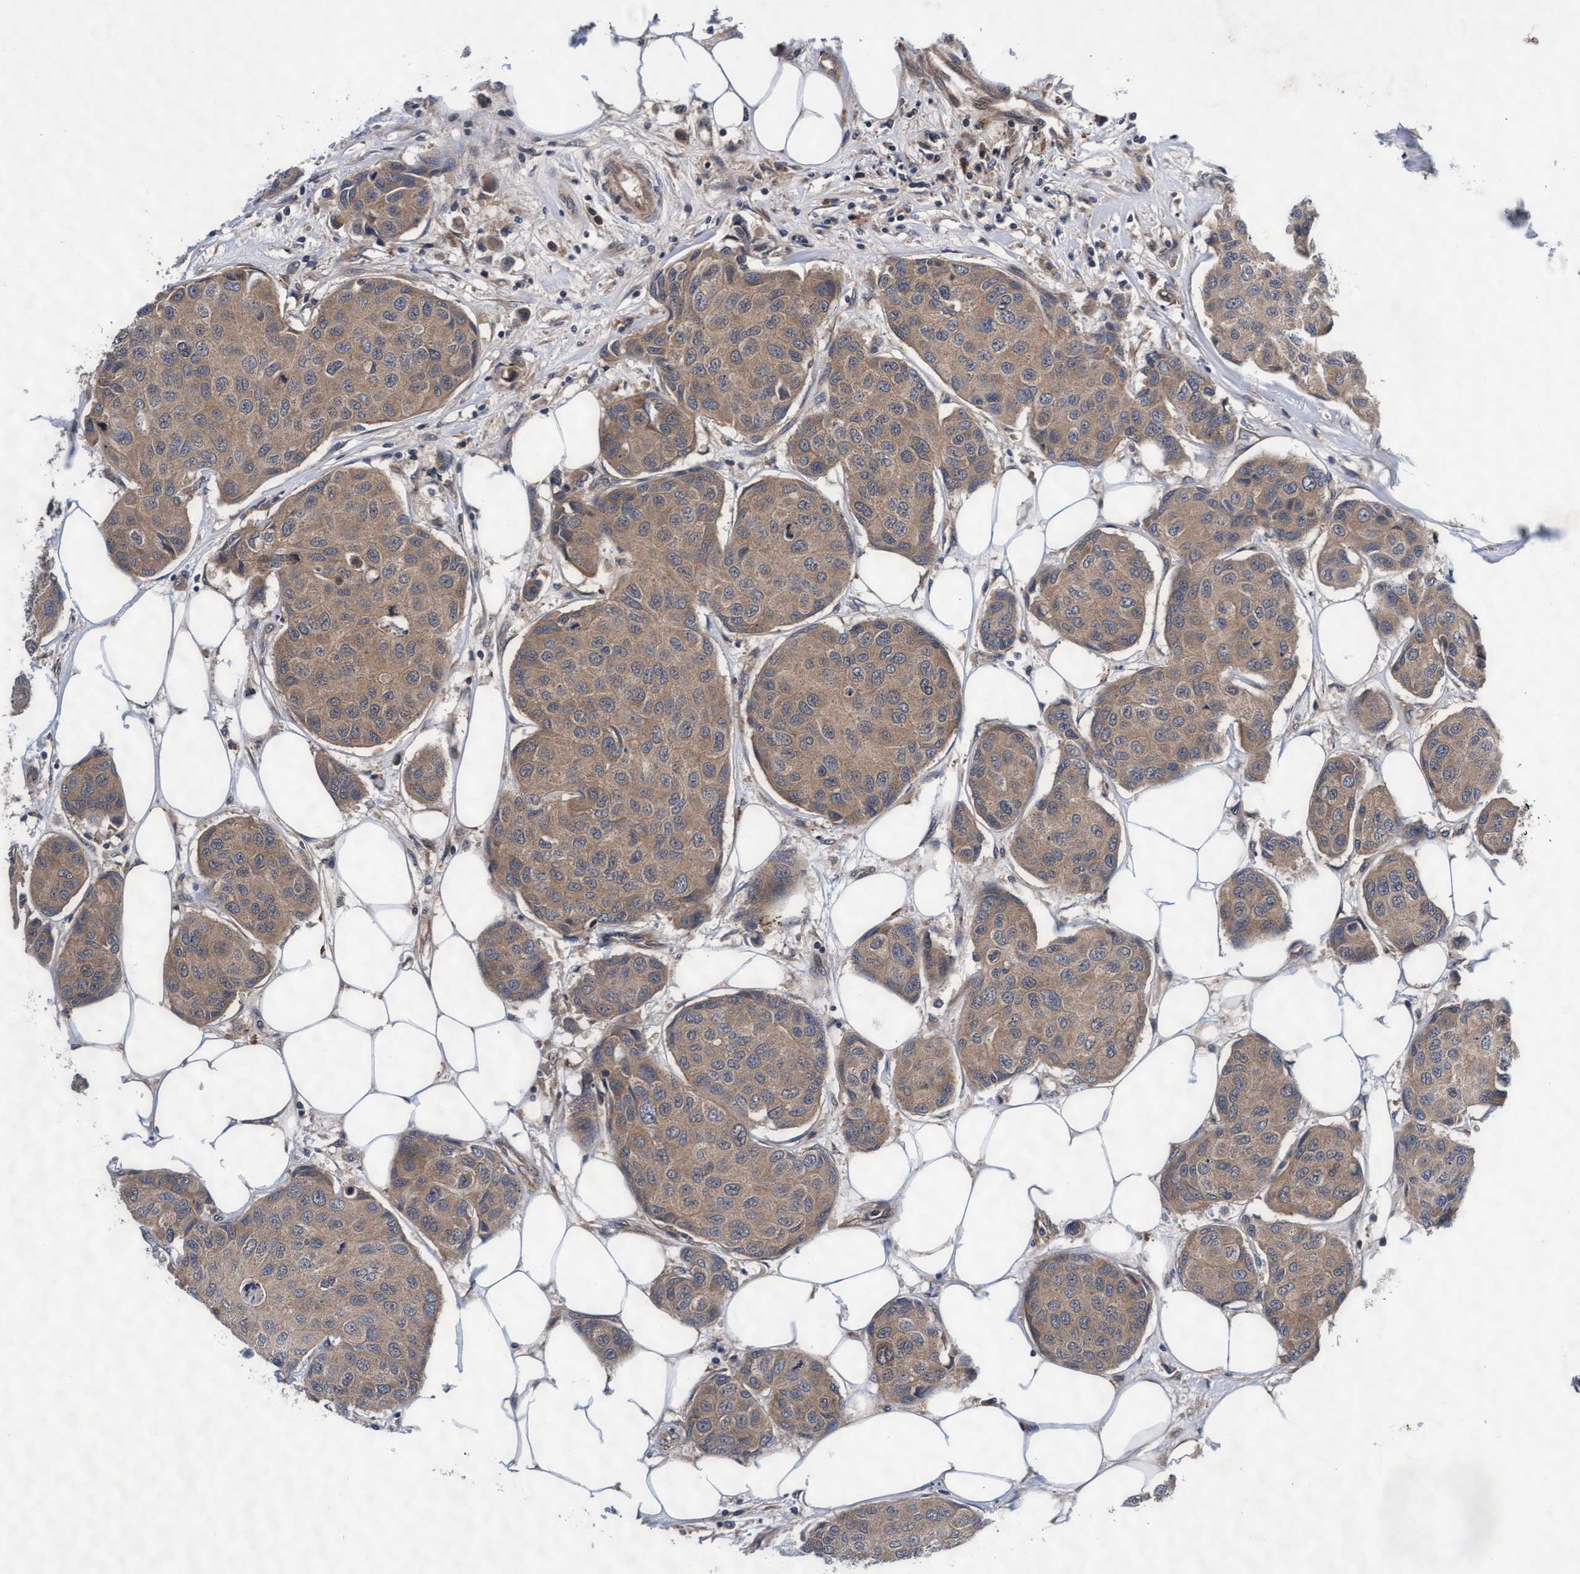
{"staining": {"intensity": "weak", "quantity": ">75%", "location": "cytoplasmic/membranous"}, "tissue": "breast cancer", "cell_type": "Tumor cells", "image_type": "cancer", "snomed": [{"axis": "morphology", "description": "Duct carcinoma"}, {"axis": "topography", "description": "Breast"}], "caption": "Brown immunohistochemical staining in breast invasive ductal carcinoma demonstrates weak cytoplasmic/membranous expression in about >75% of tumor cells.", "gene": "EFCAB13", "patient": {"sex": "female", "age": 80}}